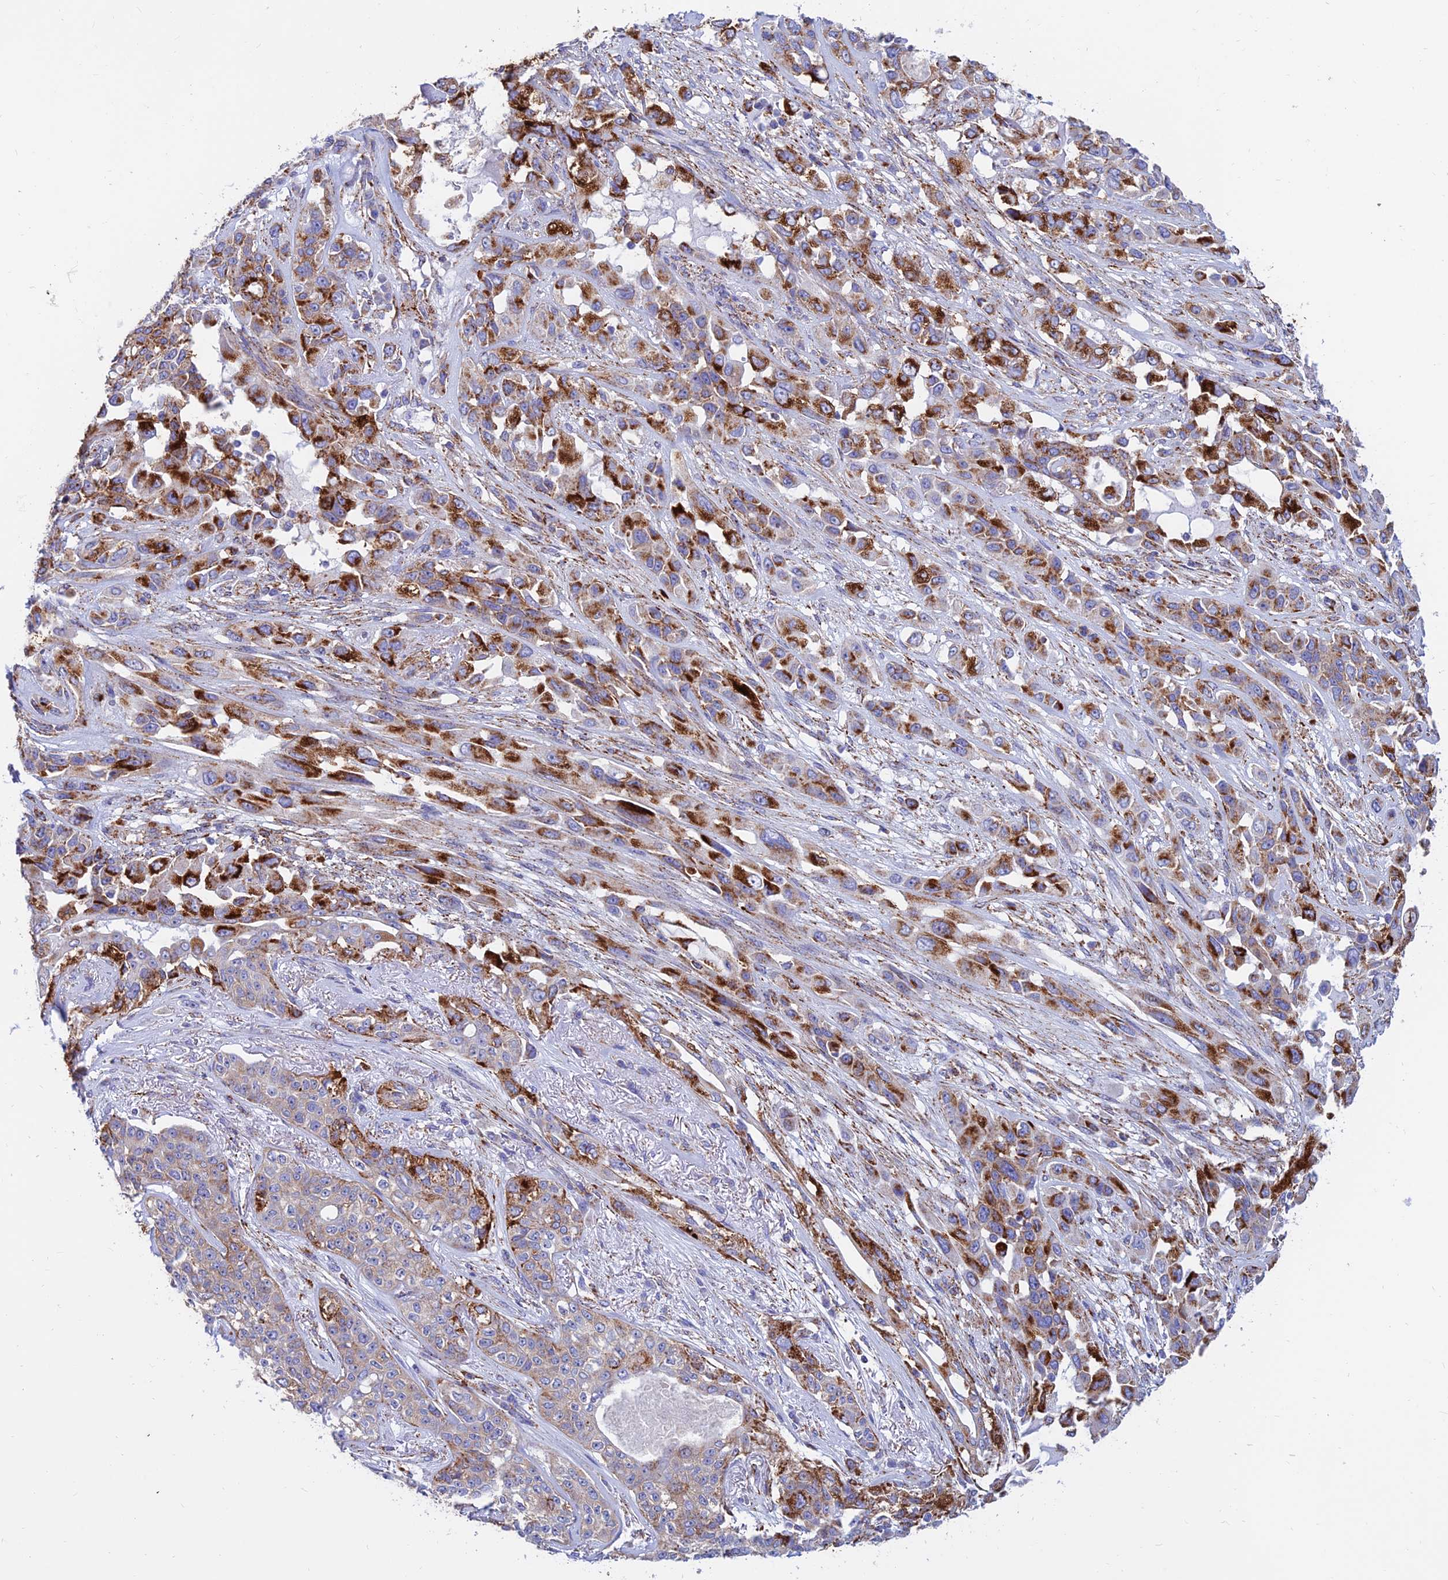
{"staining": {"intensity": "strong", "quantity": "25%-75%", "location": "cytoplasmic/membranous"}, "tissue": "lung cancer", "cell_type": "Tumor cells", "image_type": "cancer", "snomed": [{"axis": "morphology", "description": "Squamous cell carcinoma, NOS"}, {"axis": "topography", "description": "Lung"}], "caption": "Lung cancer was stained to show a protein in brown. There is high levels of strong cytoplasmic/membranous staining in about 25%-75% of tumor cells.", "gene": "SPNS1", "patient": {"sex": "female", "age": 70}}